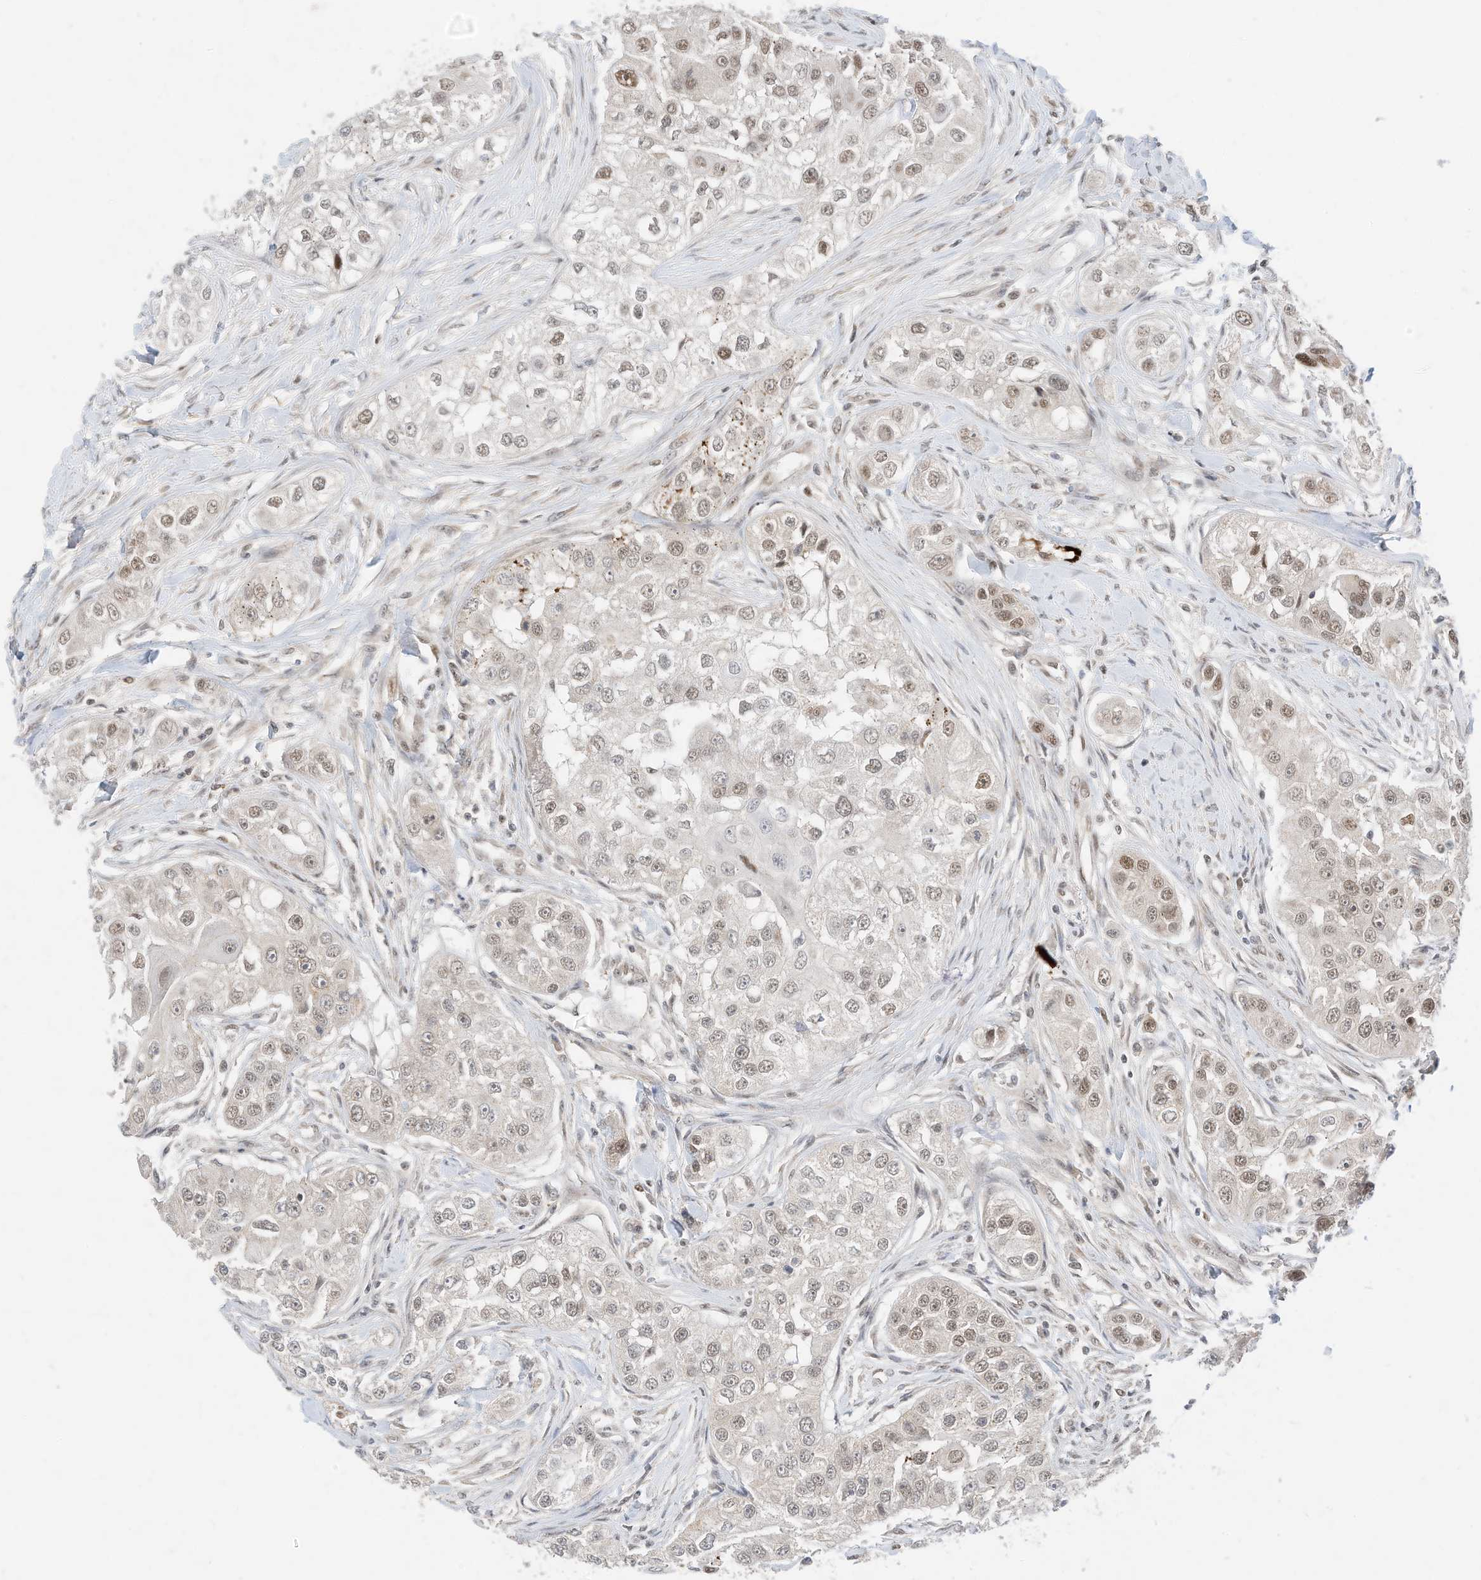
{"staining": {"intensity": "weak", "quantity": "25%-75%", "location": "nuclear"}, "tissue": "head and neck cancer", "cell_type": "Tumor cells", "image_type": "cancer", "snomed": [{"axis": "morphology", "description": "Normal tissue, NOS"}, {"axis": "morphology", "description": "Squamous cell carcinoma, NOS"}, {"axis": "topography", "description": "Skeletal muscle"}, {"axis": "topography", "description": "Head-Neck"}], "caption": "Head and neck cancer (squamous cell carcinoma) stained for a protein exhibits weak nuclear positivity in tumor cells. Nuclei are stained in blue.", "gene": "OGT", "patient": {"sex": "male", "age": 51}}